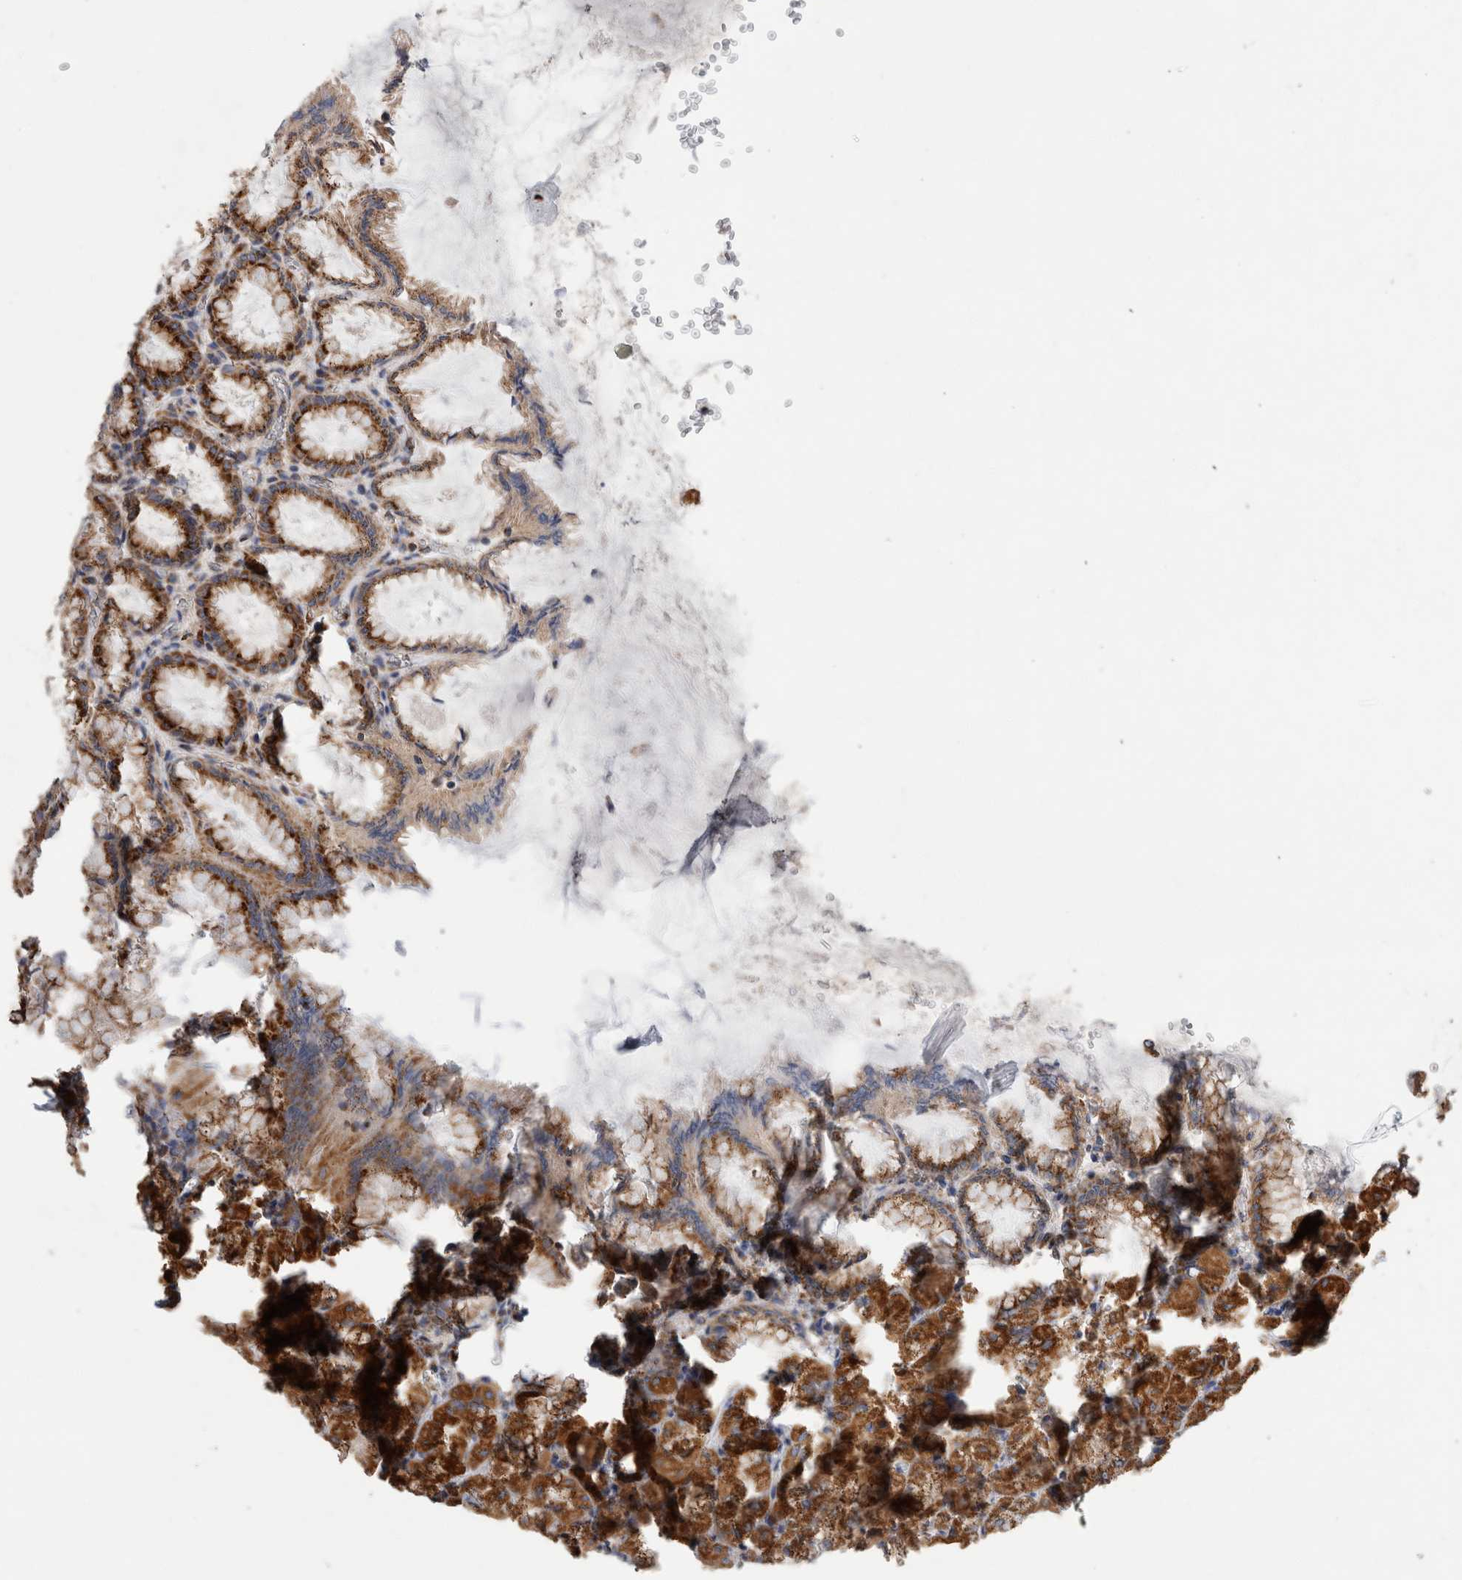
{"staining": {"intensity": "moderate", "quantity": ">75%", "location": "cytoplasmic/membranous"}, "tissue": "stomach", "cell_type": "Glandular cells", "image_type": "normal", "snomed": [{"axis": "morphology", "description": "Normal tissue, NOS"}, {"axis": "topography", "description": "Stomach, upper"}], "caption": "This micrograph demonstrates IHC staining of unremarkable stomach, with medium moderate cytoplasmic/membranous expression in approximately >75% of glandular cells.", "gene": "IARS2", "patient": {"sex": "female", "age": 56}}